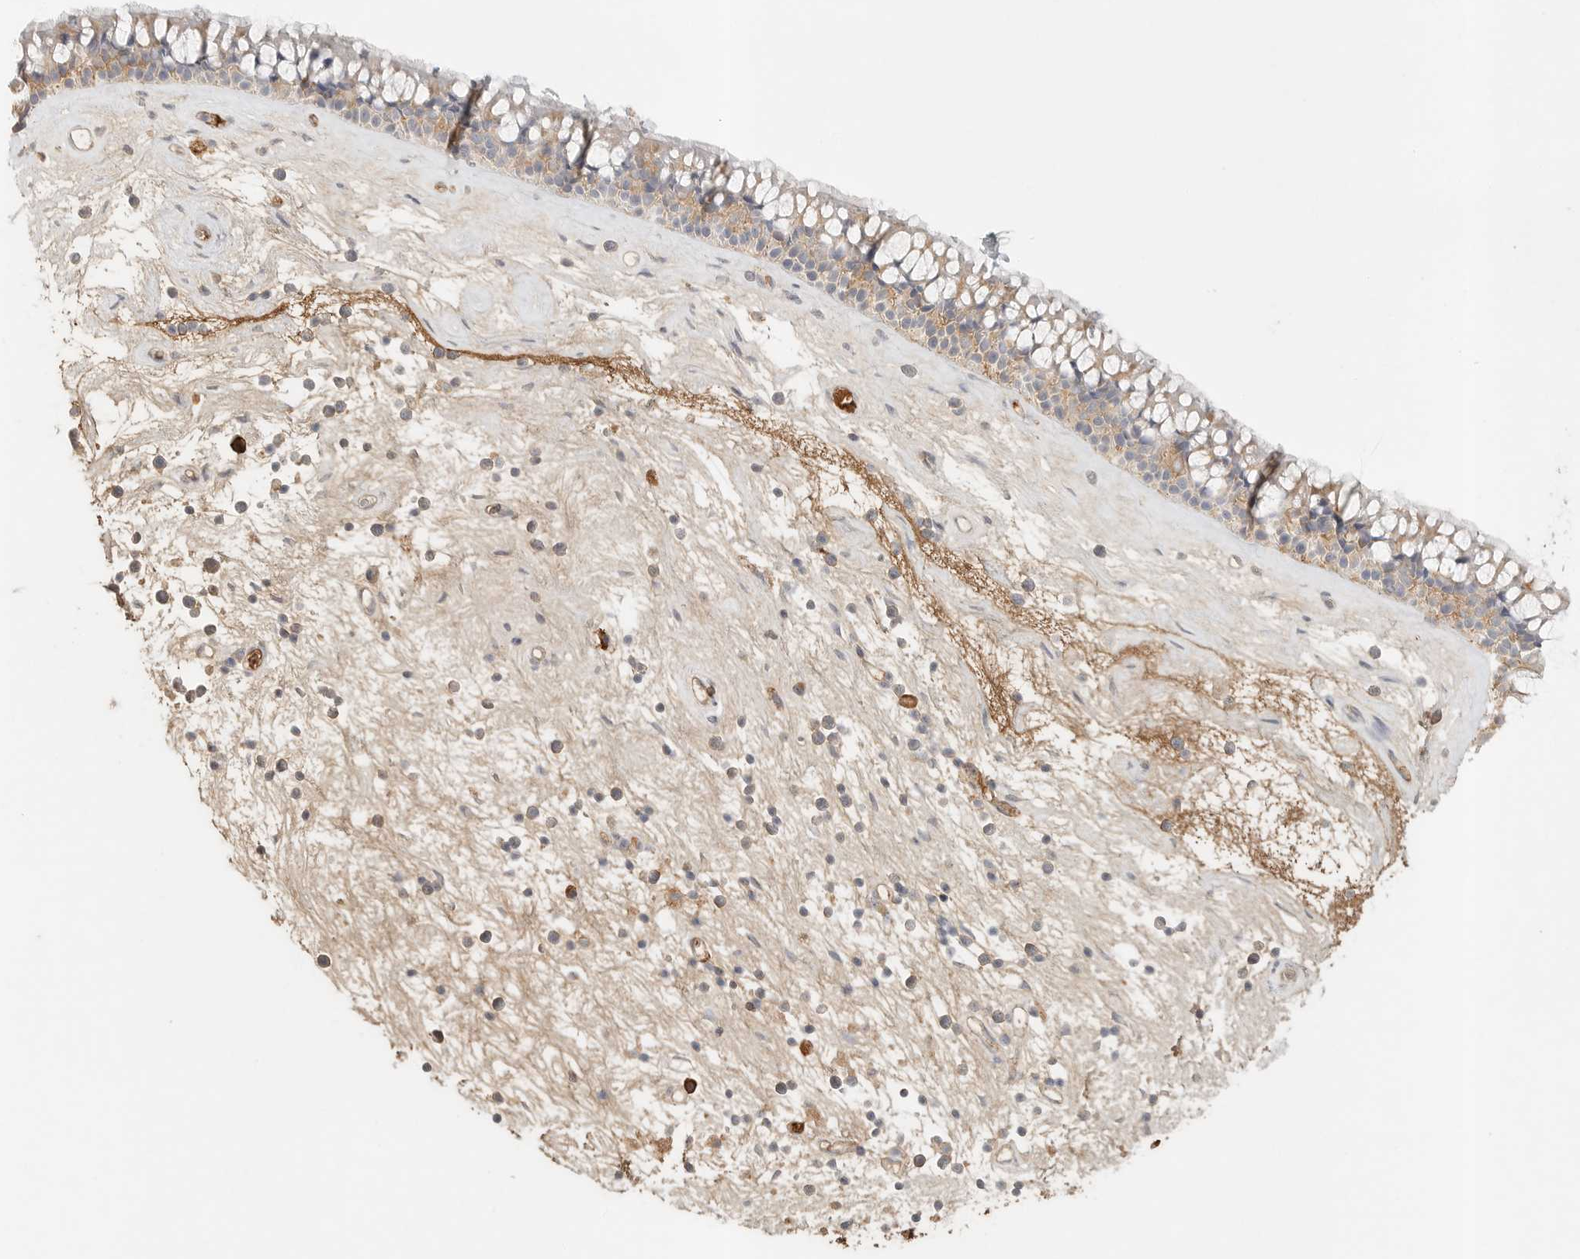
{"staining": {"intensity": "moderate", "quantity": "25%-75%", "location": "cytoplasmic/membranous"}, "tissue": "nasopharynx", "cell_type": "Respiratory epithelial cells", "image_type": "normal", "snomed": [{"axis": "morphology", "description": "Normal tissue, NOS"}, {"axis": "topography", "description": "Nasopharynx"}], "caption": "Immunohistochemical staining of benign nasopharynx displays medium levels of moderate cytoplasmic/membranous positivity in about 25%-75% of respiratory epithelial cells. (brown staining indicates protein expression, while blue staining denotes nuclei).", "gene": "SLC25A36", "patient": {"sex": "male", "age": 64}}